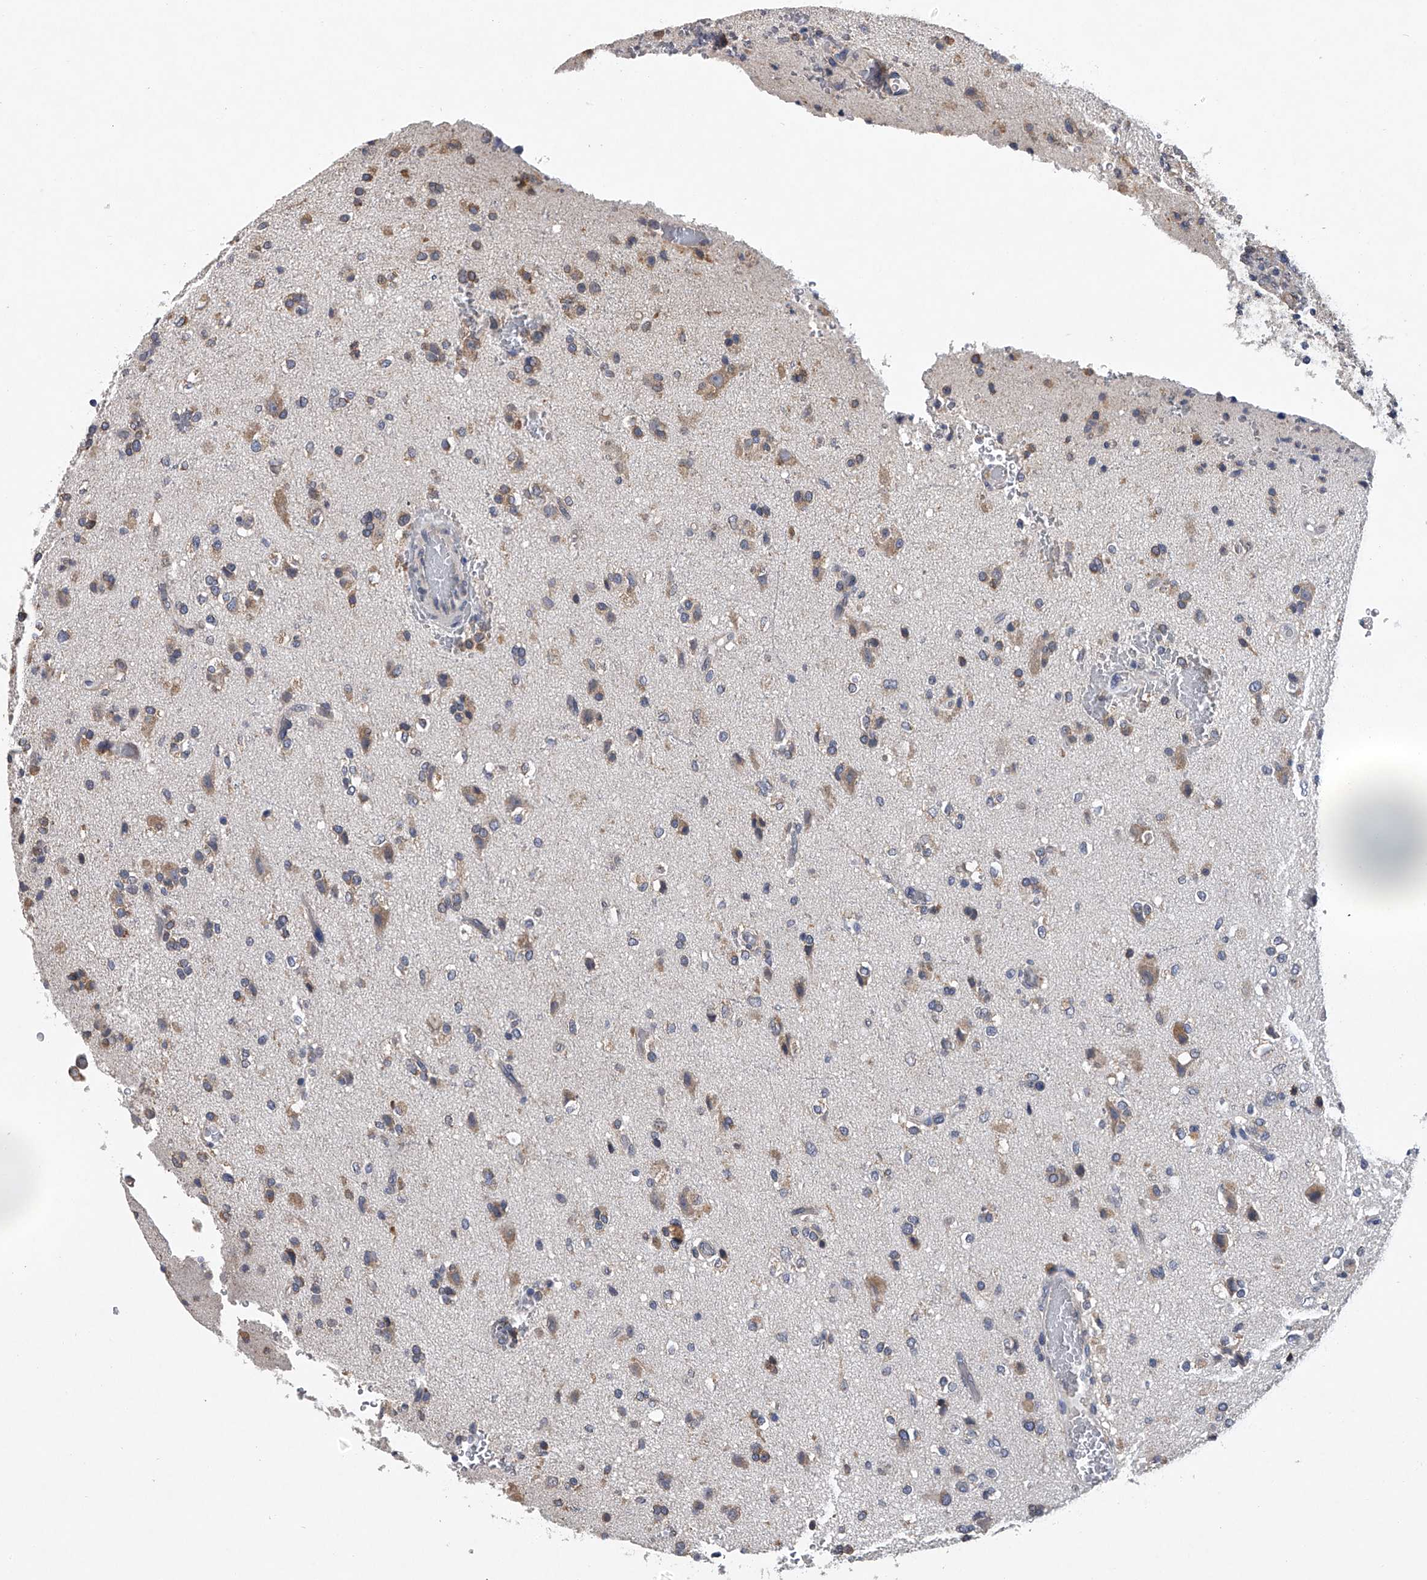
{"staining": {"intensity": "moderate", "quantity": "25%-75%", "location": "cytoplasmic/membranous"}, "tissue": "glioma", "cell_type": "Tumor cells", "image_type": "cancer", "snomed": [{"axis": "morphology", "description": "Glioma, malignant, High grade"}, {"axis": "topography", "description": "Brain"}], "caption": "An immunohistochemistry (IHC) micrograph of neoplastic tissue is shown. Protein staining in brown highlights moderate cytoplasmic/membranous positivity in malignant high-grade glioma within tumor cells. The protein is shown in brown color, while the nuclei are stained blue.", "gene": "RNF5", "patient": {"sex": "male", "age": 47}}